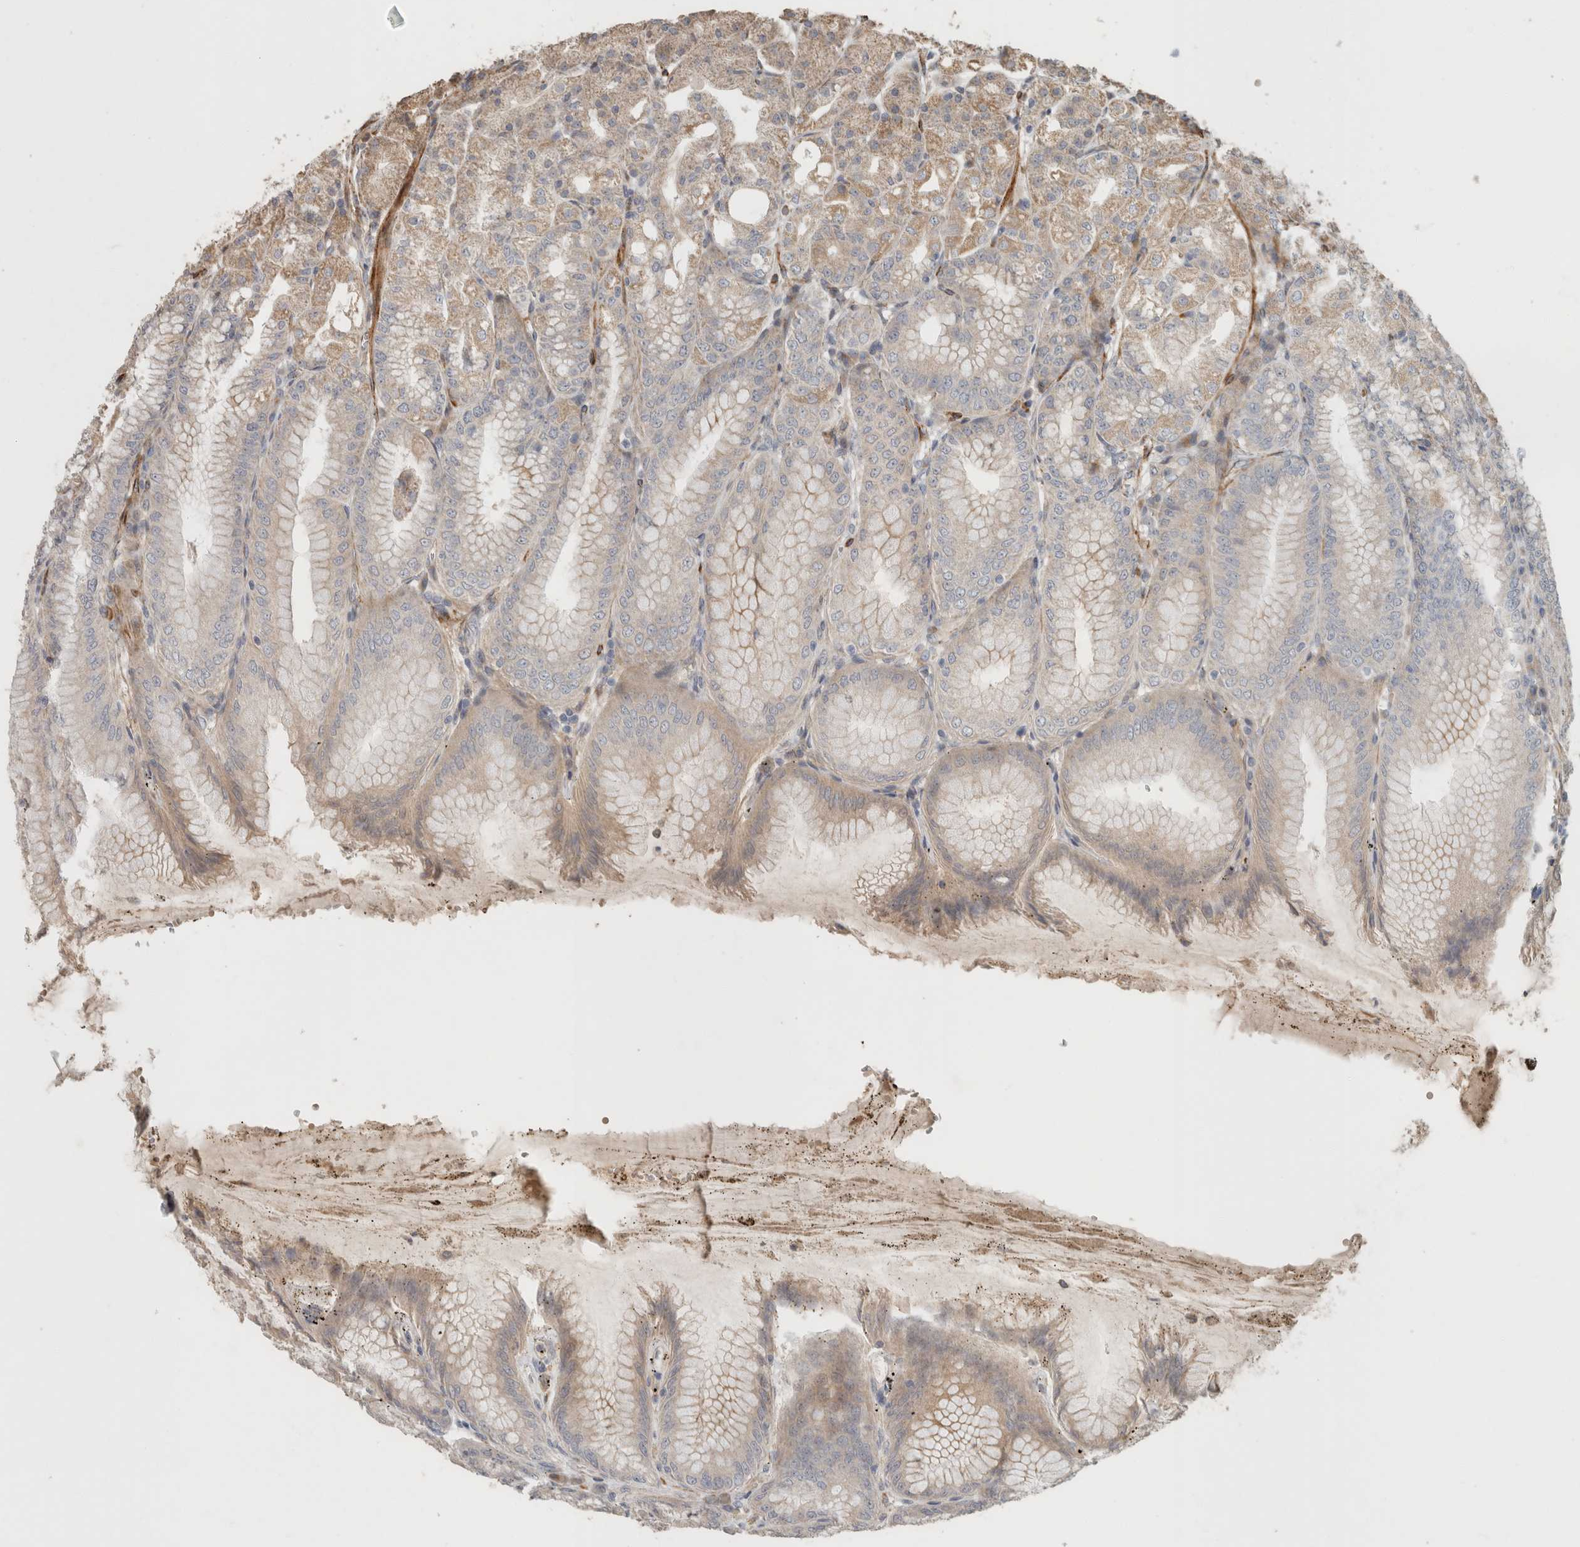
{"staining": {"intensity": "weak", "quantity": "25%-75%", "location": "cytoplasmic/membranous"}, "tissue": "stomach", "cell_type": "Glandular cells", "image_type": "normal", "snomed": [{"axis": "morphology", "description": "Normal tissue, NOS"}, {"axis": "topography", "description": "Stomach, lower"}], "caption": "DAB immunohistochemical staining of unremarkable human stomach displays weak cytoplasmic/membranous protein staining in about 25%-75% of glandular cells. (DAB (3,3'-diaminobenzidine) IHC with brightfield microscopy, high magnification).", "gene": "SIPA1L2", "patient": {"sex": "male", "age": 71}}